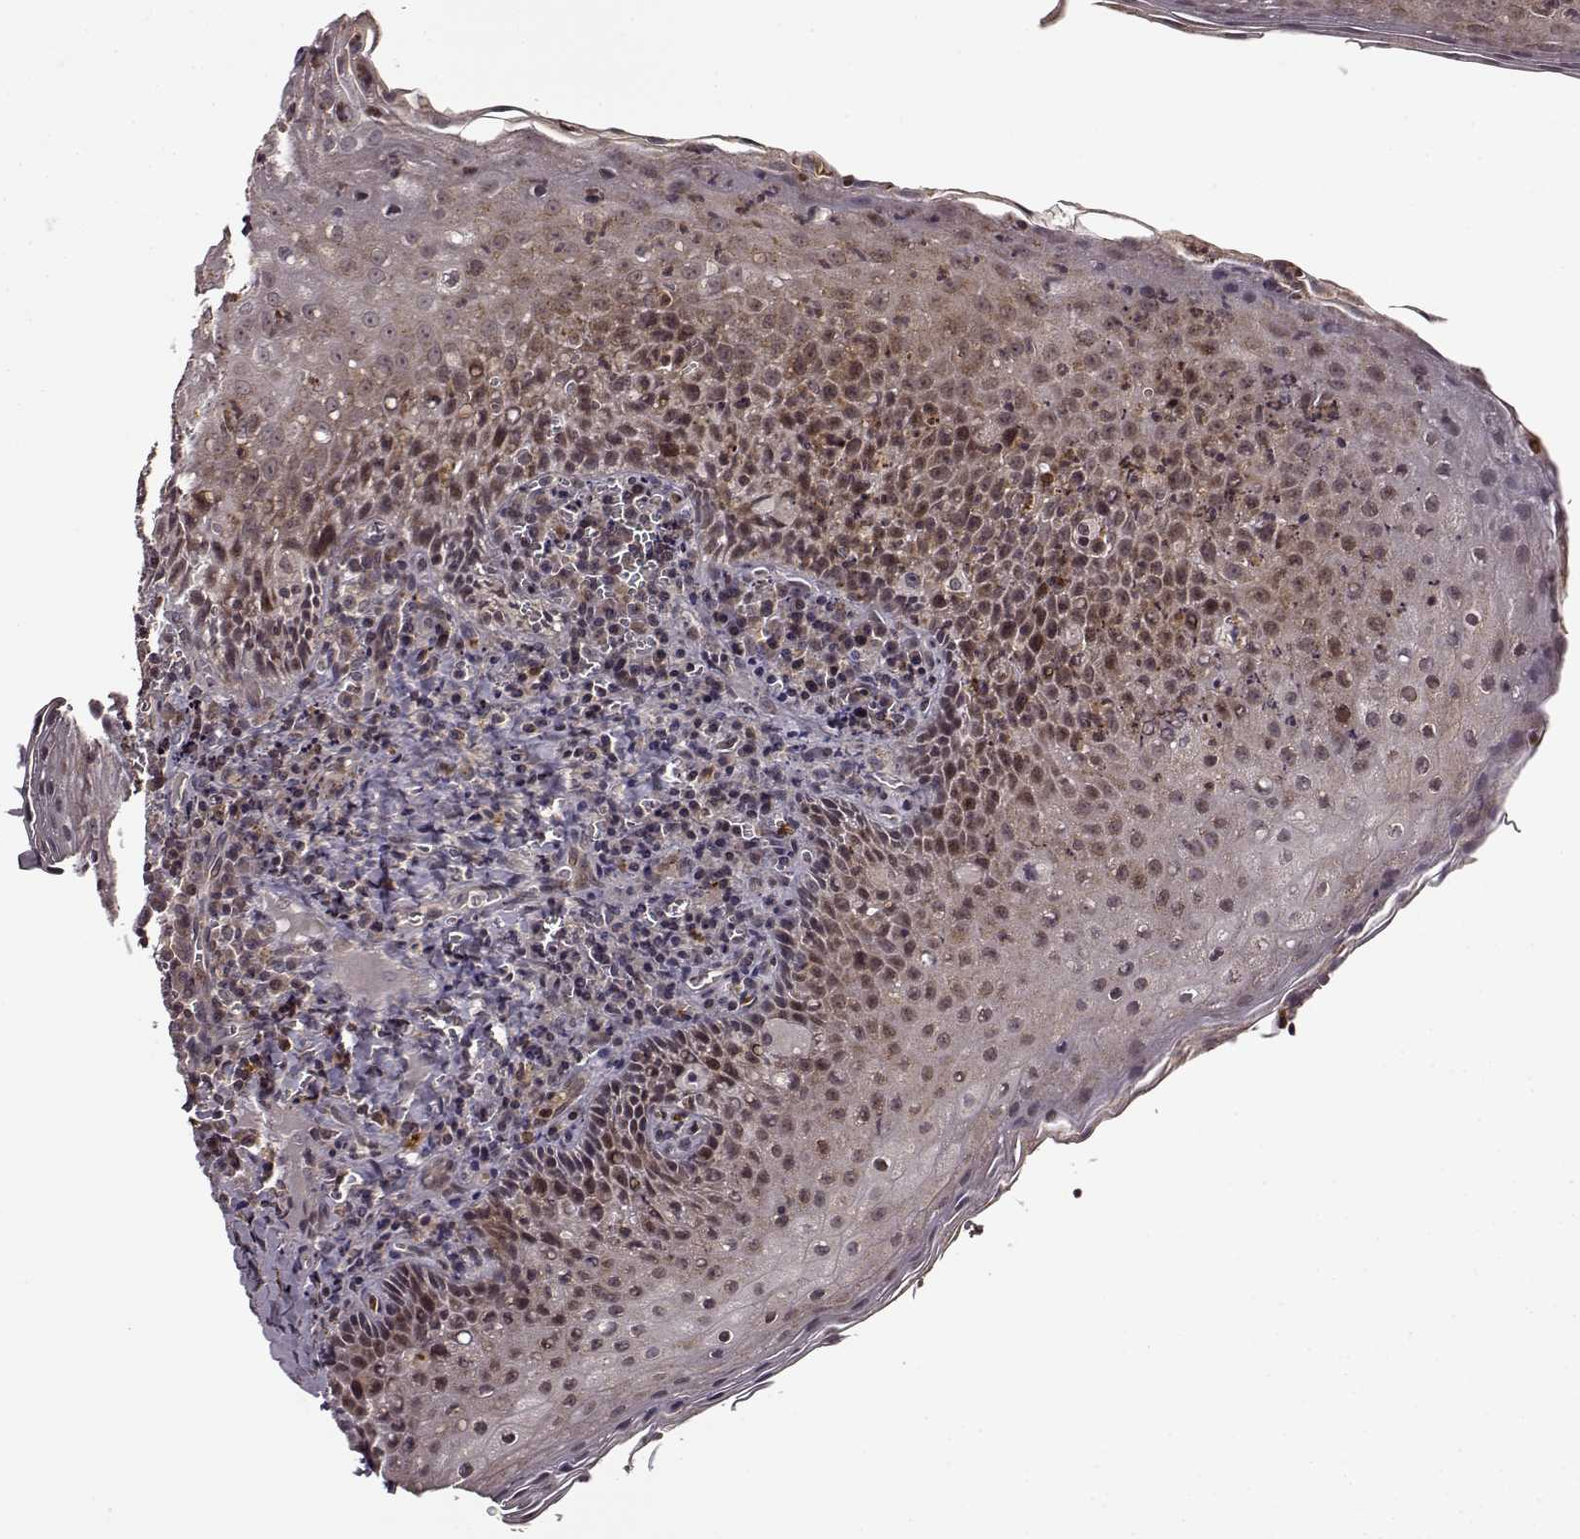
{"staining": {"intensity": "negative", "quantity": "none", "location": "none"}, "tissue": "tonsil", "cell_type": "Germinal center cells", "image_type": "normal", "snomed": [{"axis": "morphology", "description": "Normal tissue, NOS"}, {"axis": "morphology", "description": "Inflammation, NOS"}, {"axis": "topography", "description": "Tonsil"}], "caption": "IHC photomicrograph of unremarkable tonsil stained for a protein (brown), which demonstrates no positivity in germinal center cells. Nuclei are stained in blue.", "gene": "TRMU", "patient": {"sex": "female", "age": 31}}